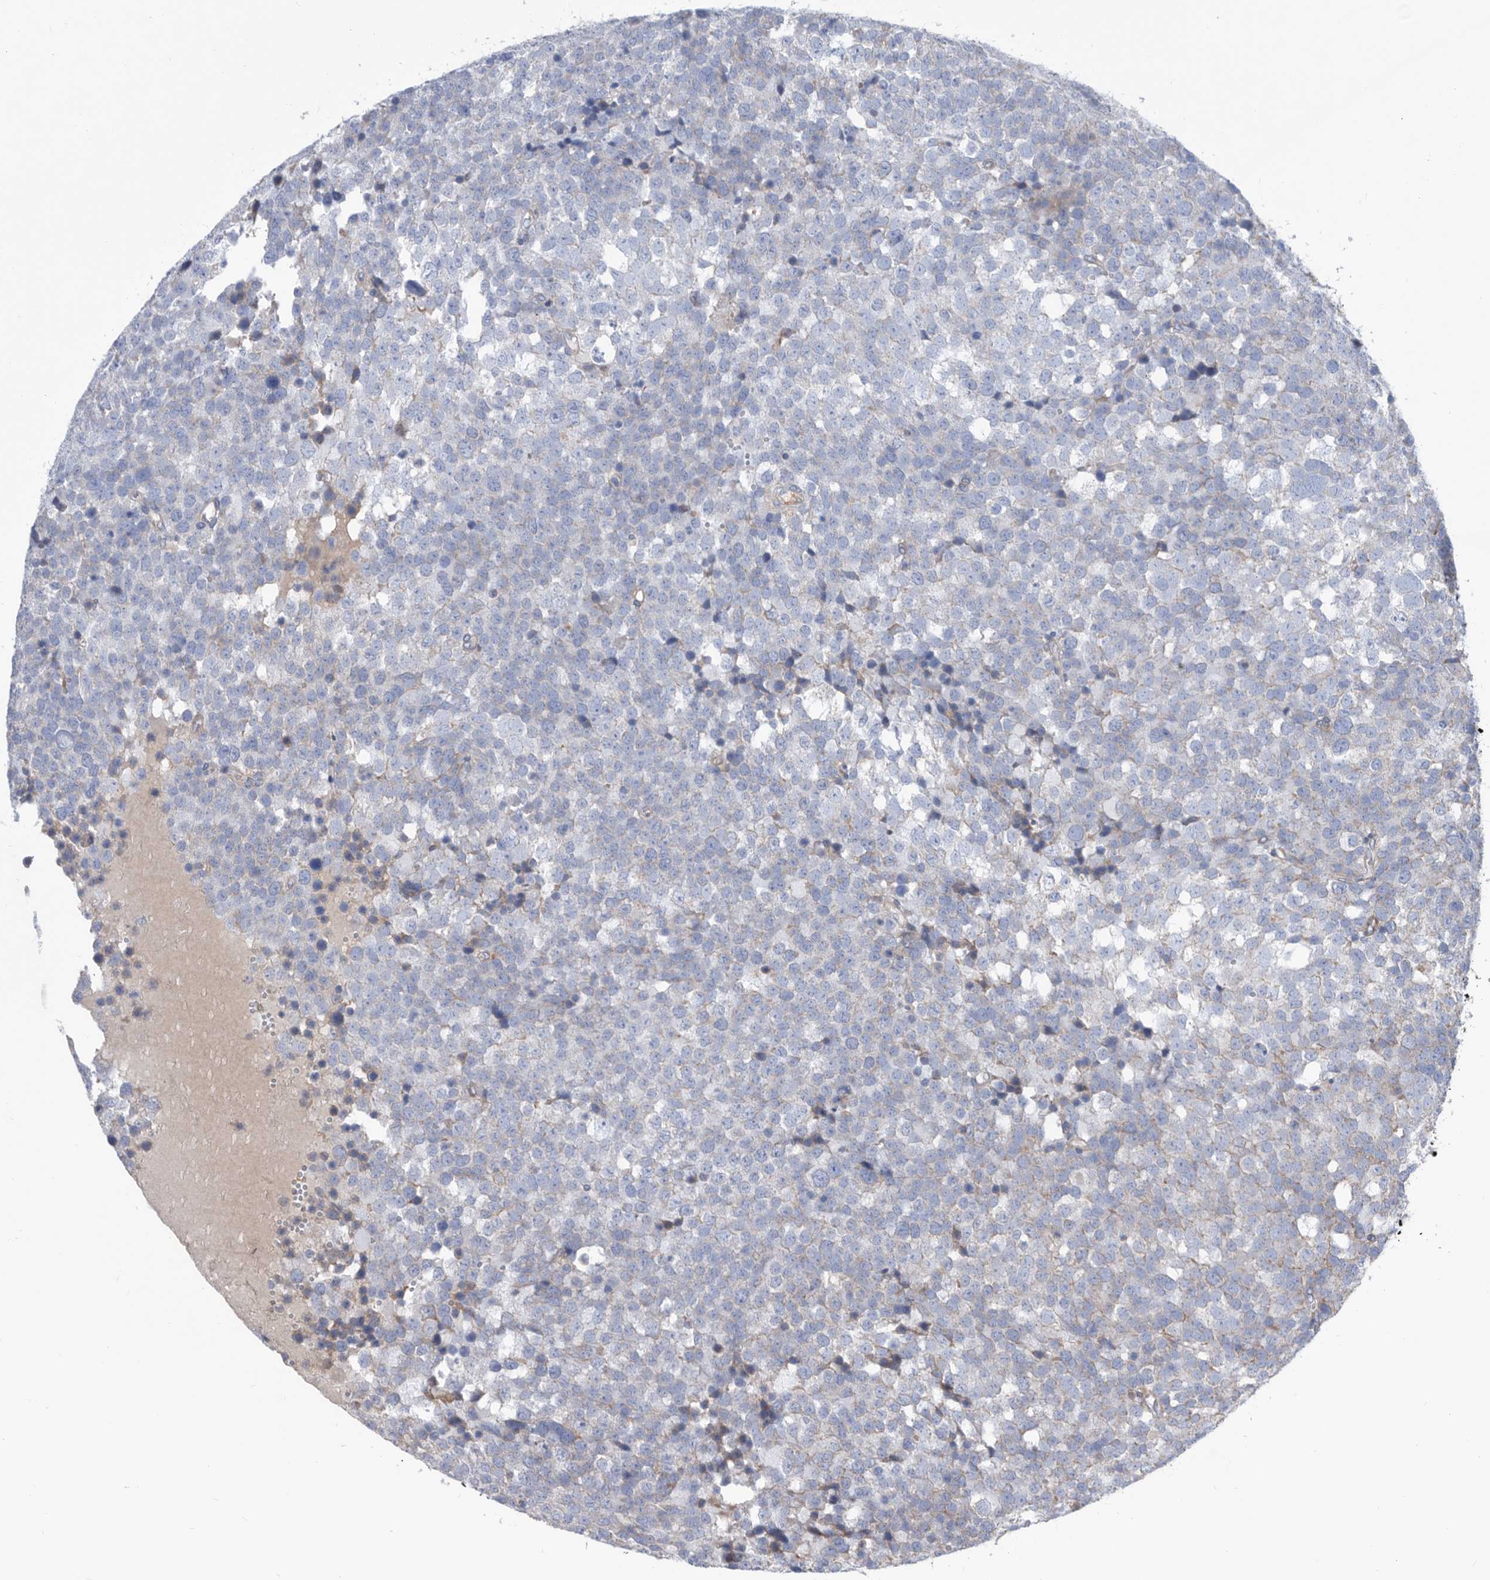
{"staining": {"intensity": "negative", "quantity": "none", "location": "none"}, "tissue": "testis cancer", "cell_type": "Tumor cells", "image_type": "cancer", "snomed": [{"axis": "morphology", "description": "Seminoma, NOS"}, {"axis": "topography", "description": "Testis"}], "caption": "This is an immunohistochemistry micrograph of human testis seminoma. There is no staining in tumor cells.", "gene": "ATP13A3", "patient": {"sex": "male", "age": 71}}